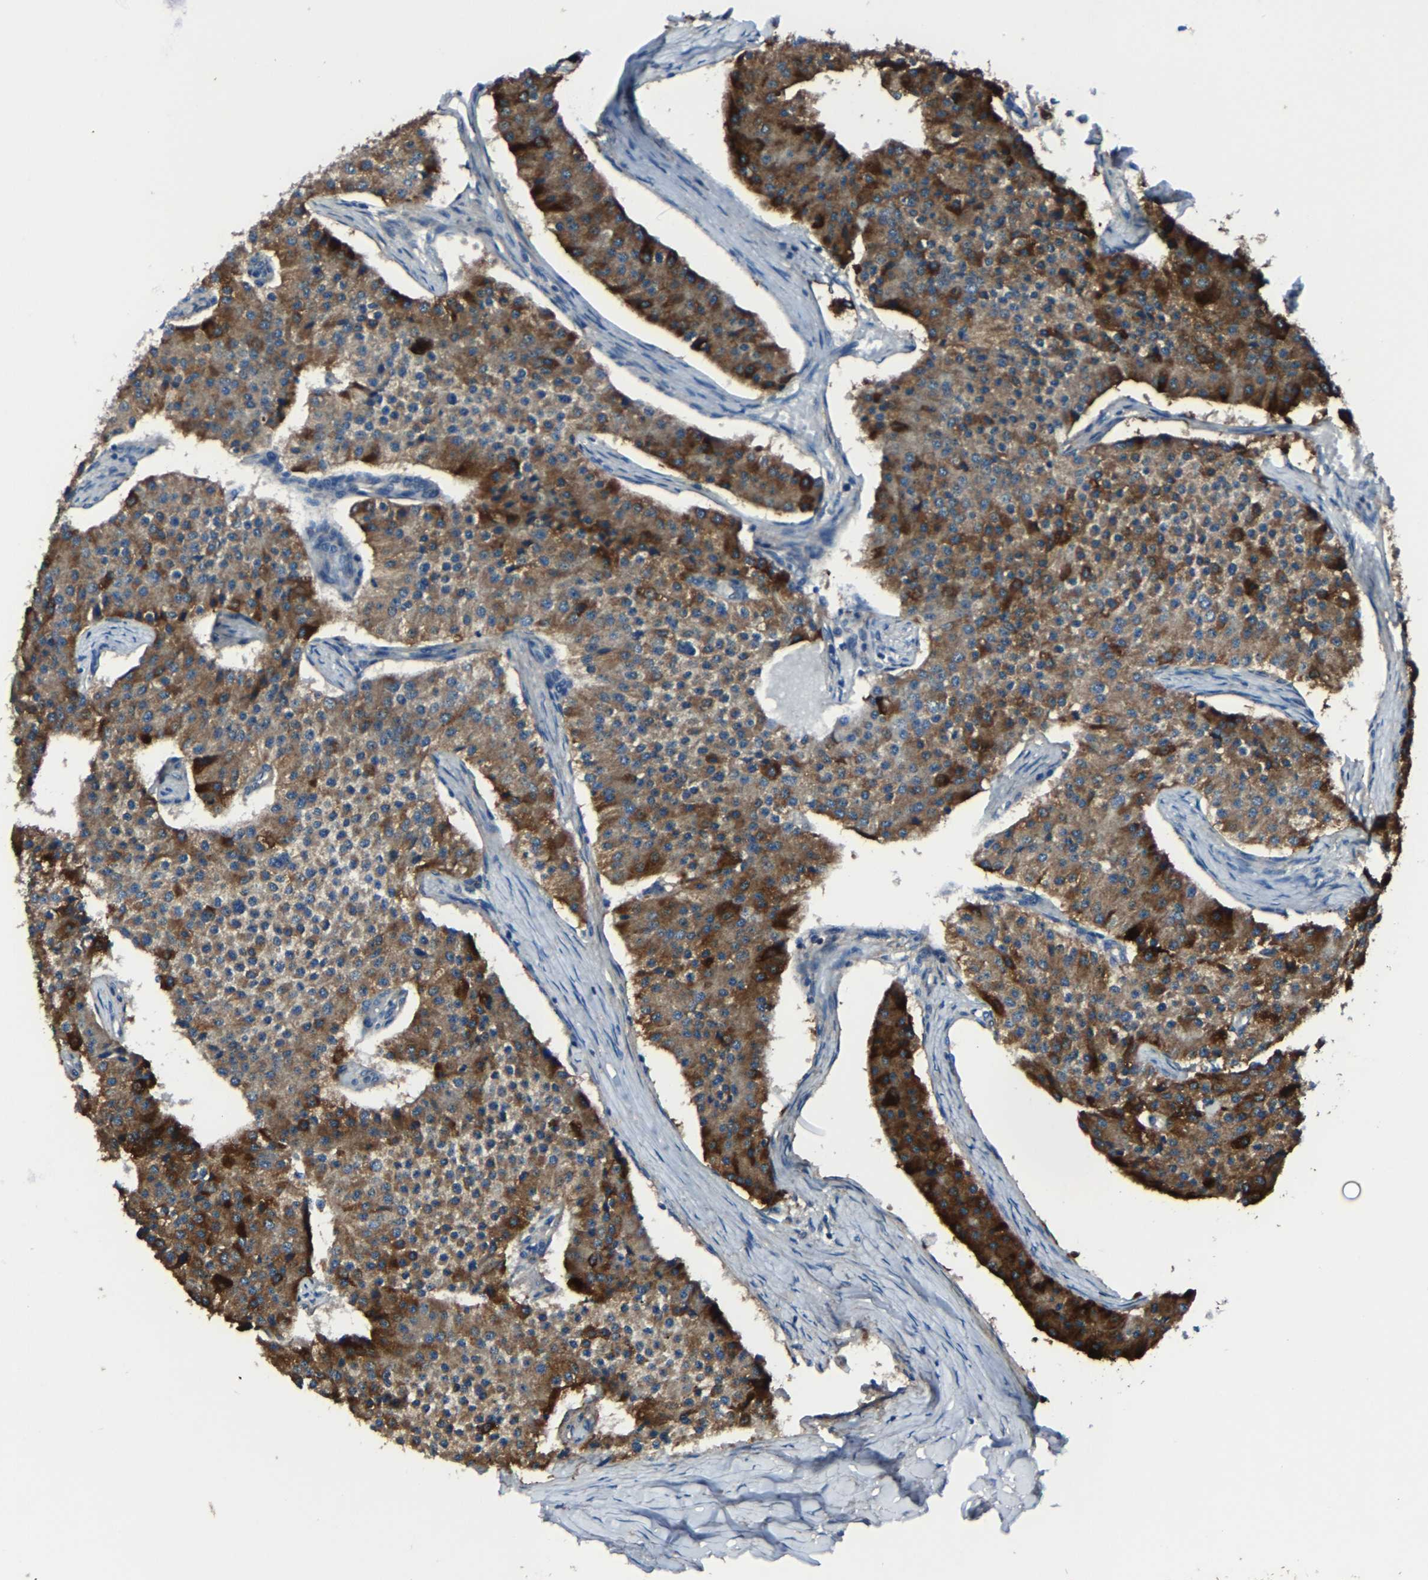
{"staining": {"intensity": "strong", "quantity": ">75%", "location": "cytoplasmic/membranous"}, "tissue": "carcinoid", "cell_type": "Tumor cells", "image_type": "cancer", "snomed": [{"axis": "morphology", "description": "Carcinoid, malignant, NOS"}, {"axis": "topography", "description": "Colon"}], "caption": "Malignant carcinoid stained with DAB (3,3'-diaminobenzidine) IHC exhibits high levels of strong cytoplasmic/membranous staining in about >75% of tumor cells.", "gene": "KIAA1958", "patient": {"sex": "female", "age": 52}}